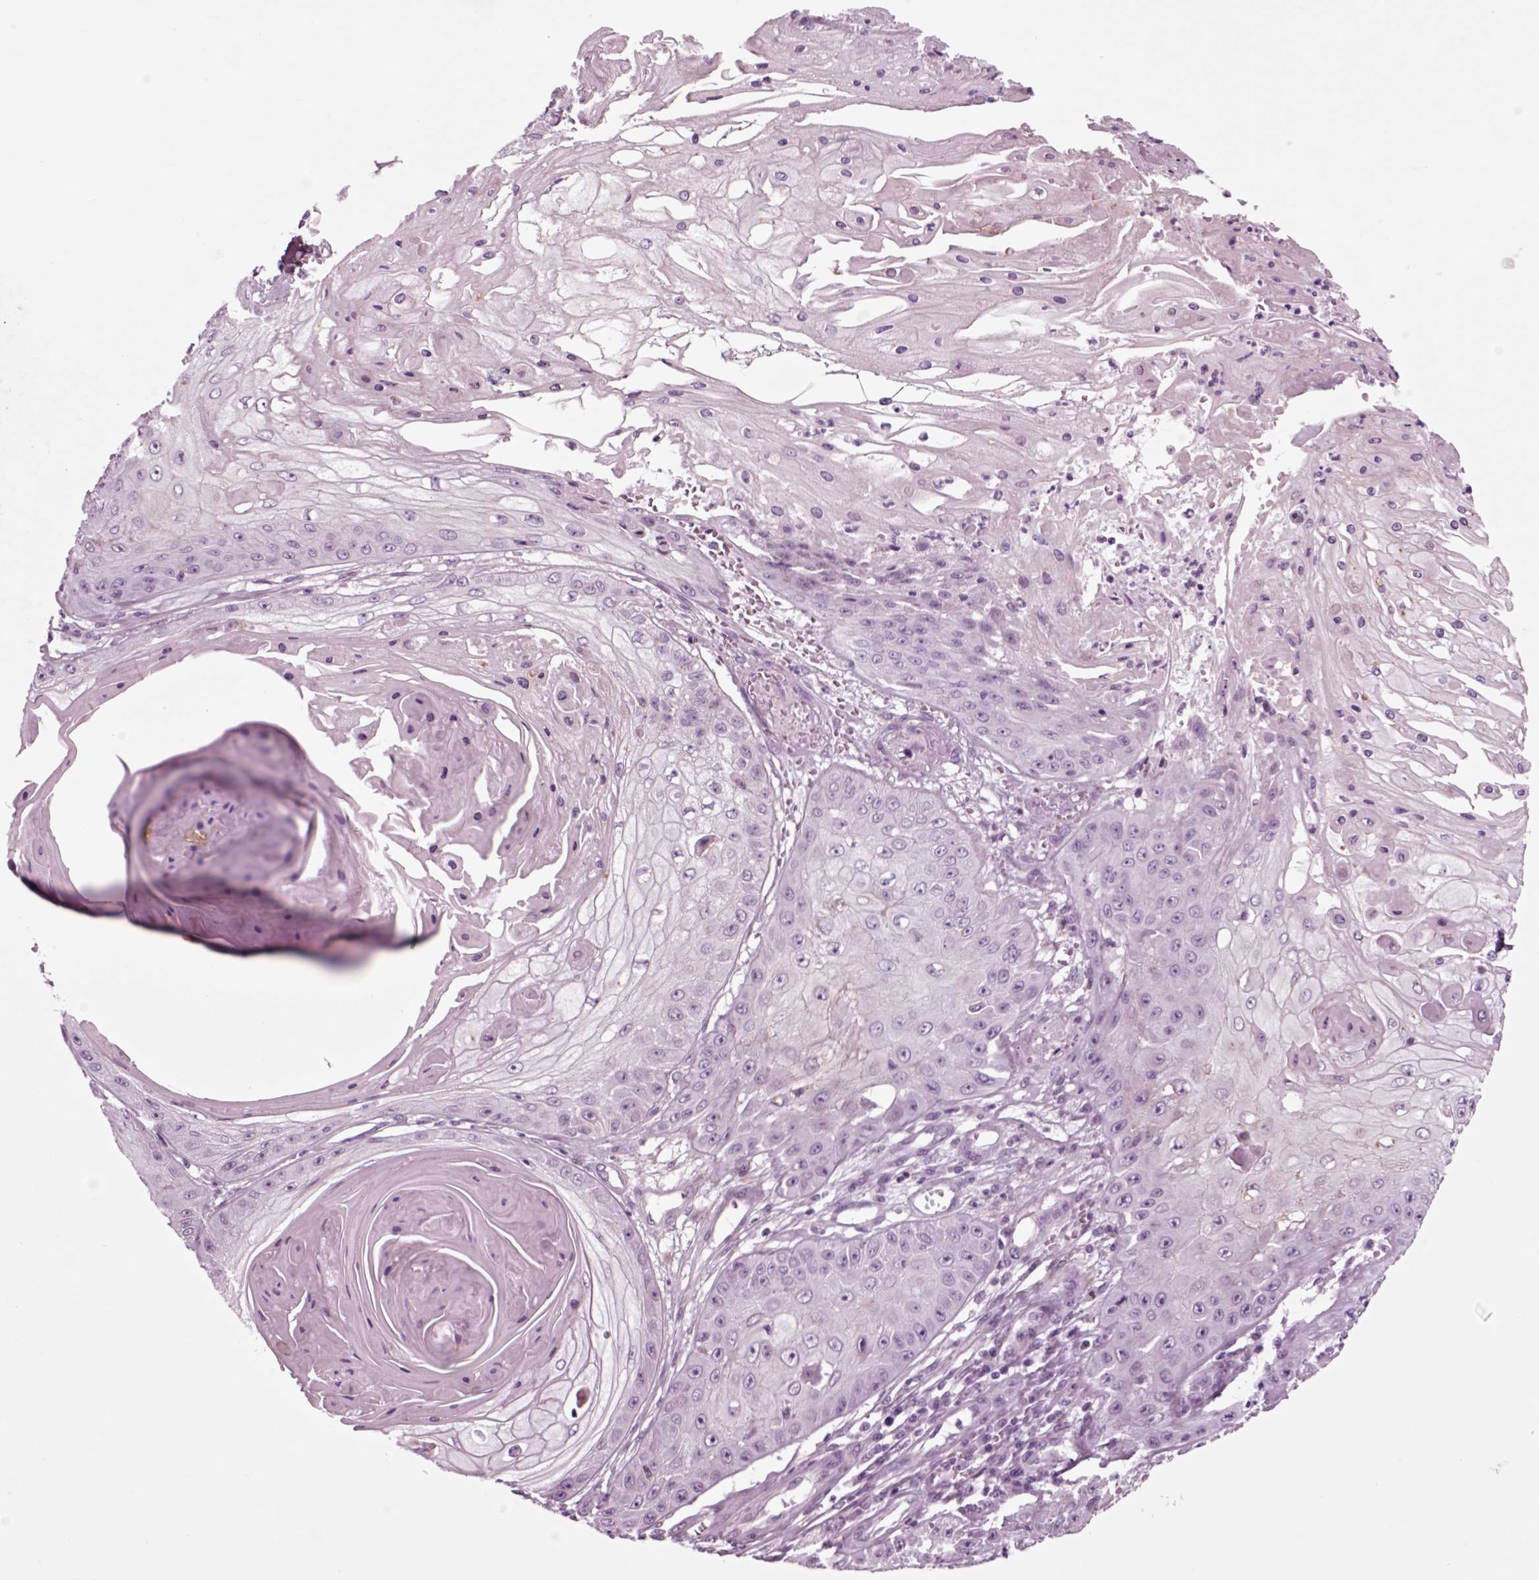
{"staining": {"intensity": "negative", "quantity": "none", "location": "none"}, "tissue": "skin cancer", "cell_type": "Tumor cells", "image_type": "cancer", "snomed": [{"axis": "morphology", "description": "Squamous cell carcinoma, NOS"}, {"axis": "topography", "description": "Skin"}], "caption": "A high-resolution micrograph shows immunohistochemistry staining of skin squamous cell carcinoma, which demonstrates no significant expression in tumor cells.", "gene": "CHGB", "patient": {"sex": "male", "age": 70}}